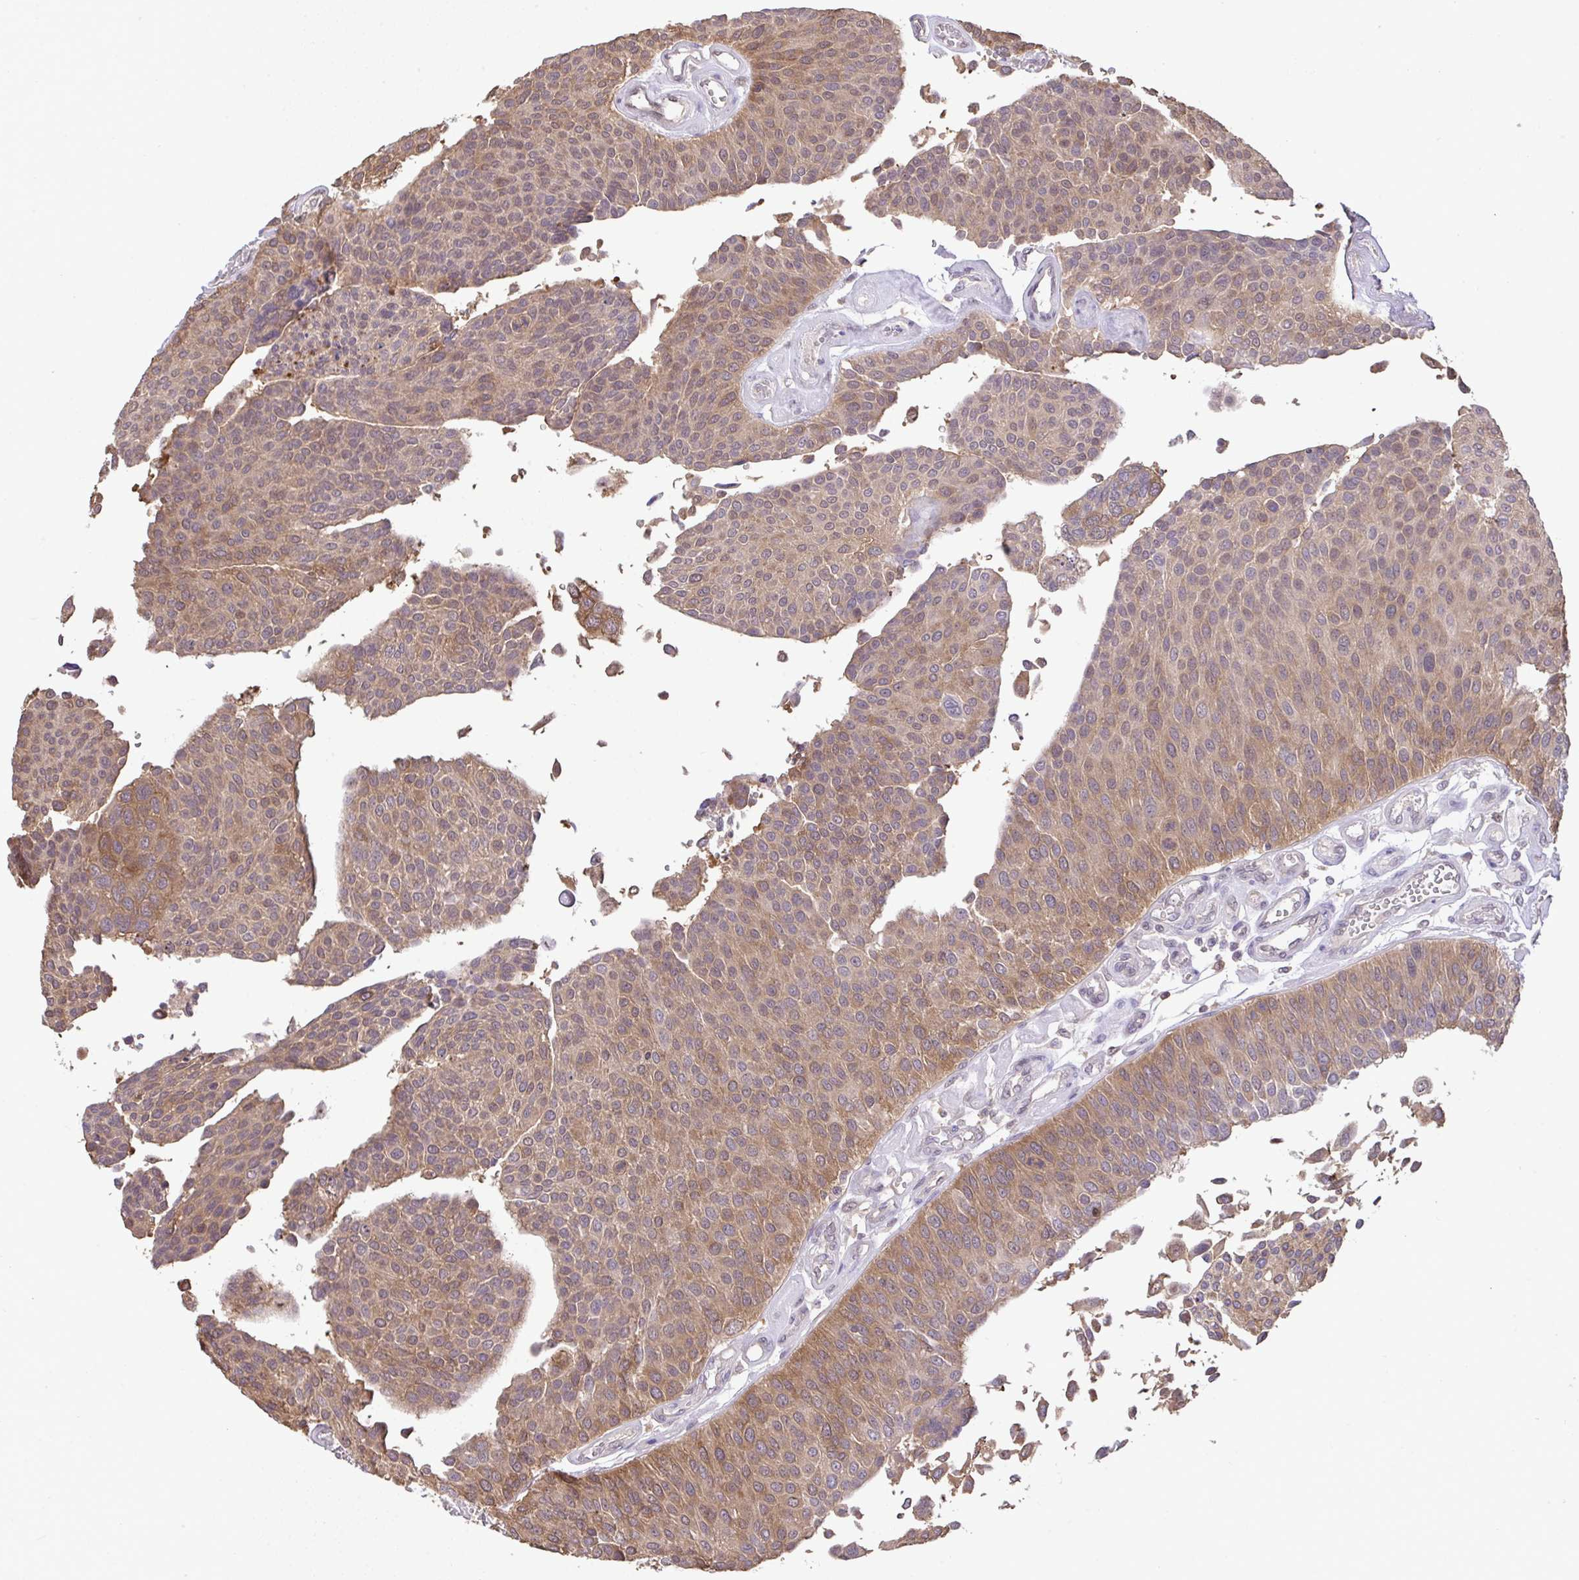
{"staining": {"intensity": "moderate", "quantity": ">75%", "location": "cytoplasmic/membranous"}, "tissue": "urothelial cancer", "cell_type": "Tumor cells", "image_type": "cancer", "snomed": [{"axis": "morphology", "description": "Urothelial carcinoma, NOS"}, {"axis": "topography", "description": "Urinary bladder"}], "caption": "Urothelial cancer was stained to show a protein in brown. There is medium levels of moderate cytoplasmic/membranous expression in approximately >75% of tumor cells.", "gene": "C12orf57", "patient": {"sex": "male", "age": 55}}